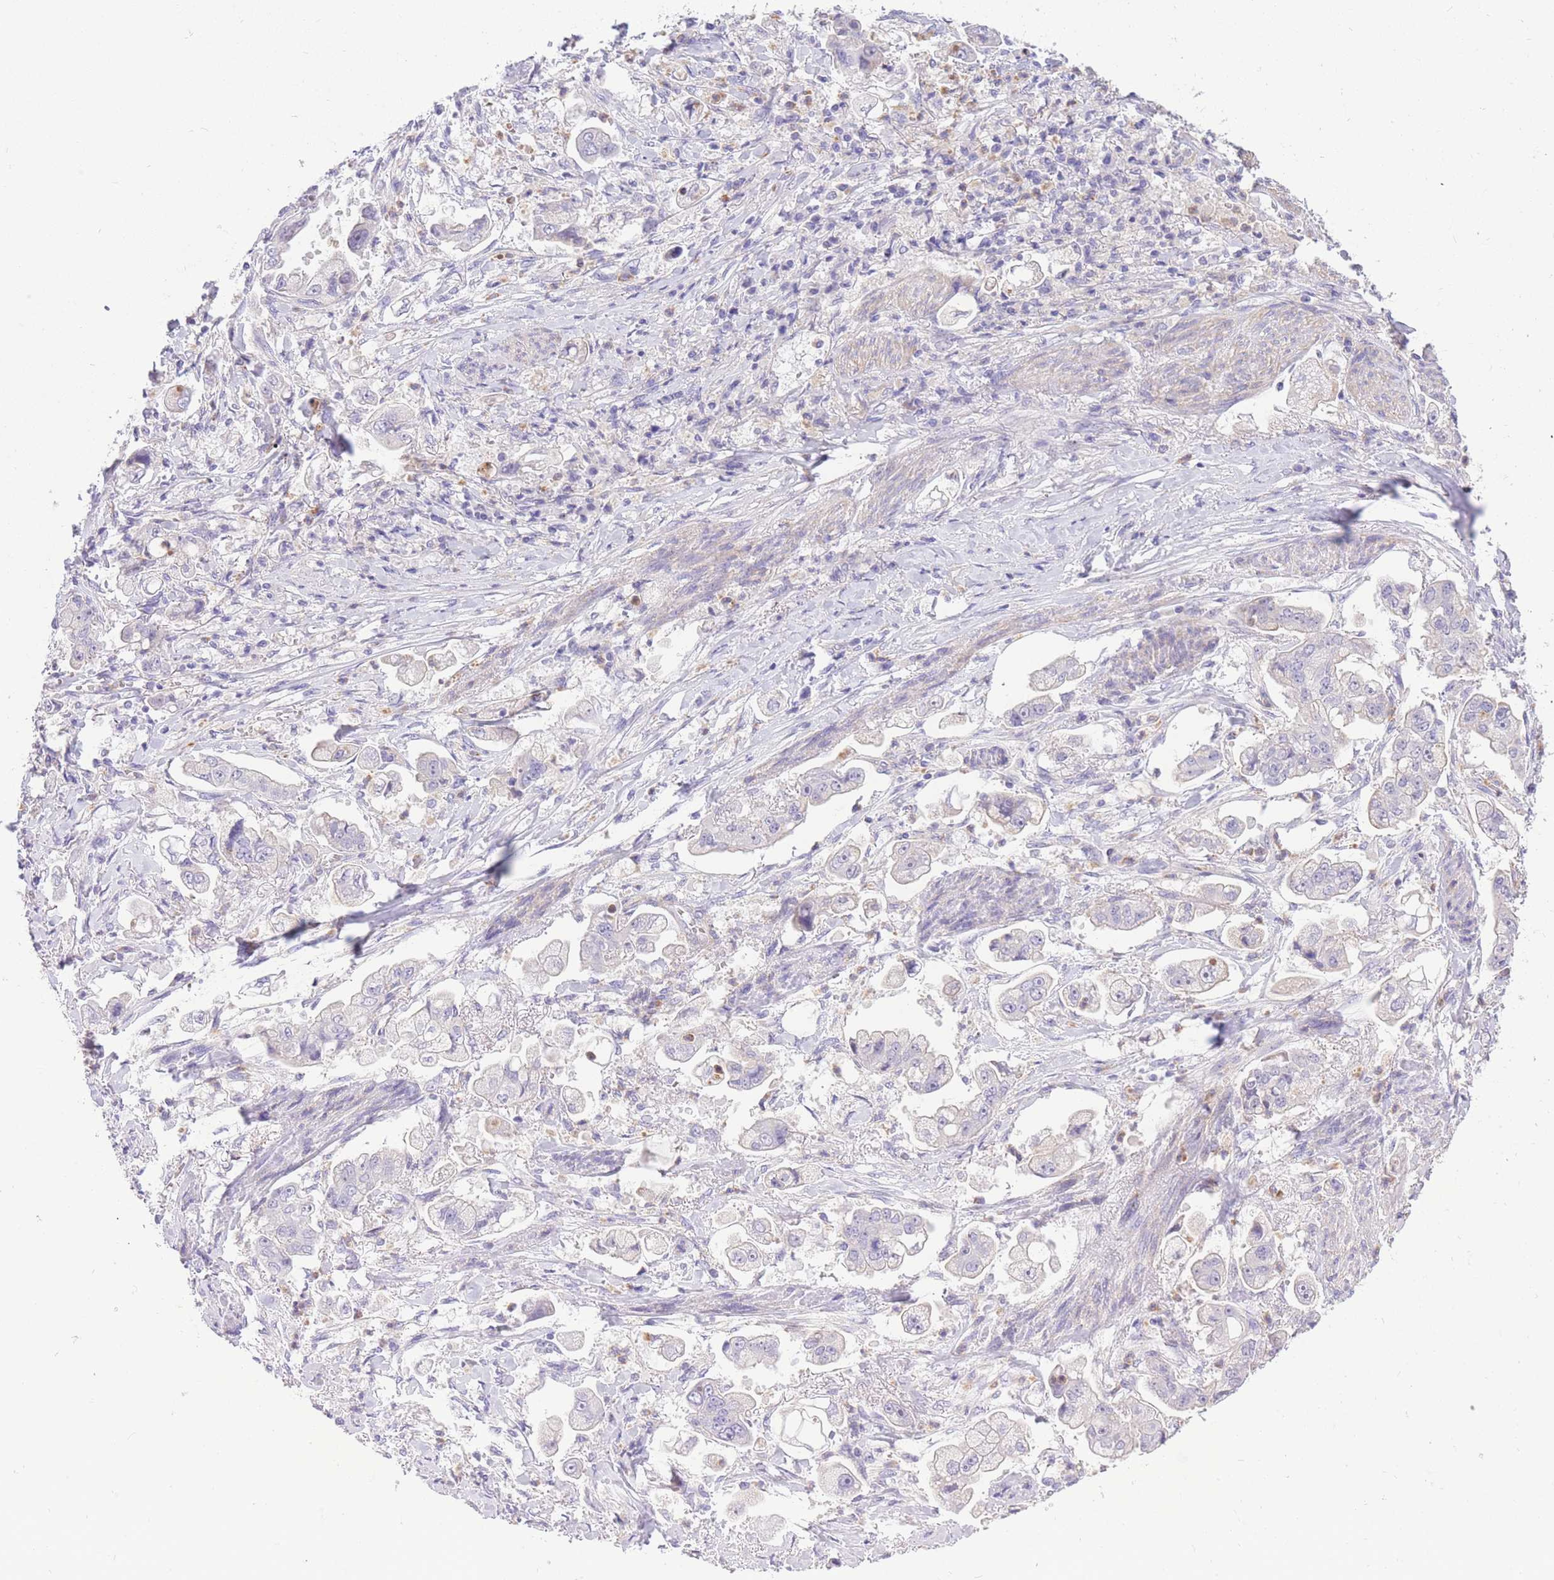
{"staining": {"intensity": "negative", "quantity": "none", "location": "none"}, "tissue": "stomach cancer", "cell_type": "Tumor cells", "image_type": "cancer", "snomed": [{"axis": "morphology", "description": "Adenocarcinoma, NOS"}, {"axis": "topography", "description": "Stomach"}], "caption": "Immunohistochemical staining of human stomach adenocarcinoma exhibits no significant staining in tumor cells.", "gene": "SULT1A1", "patient": {"sex": "male", "age": 62}}